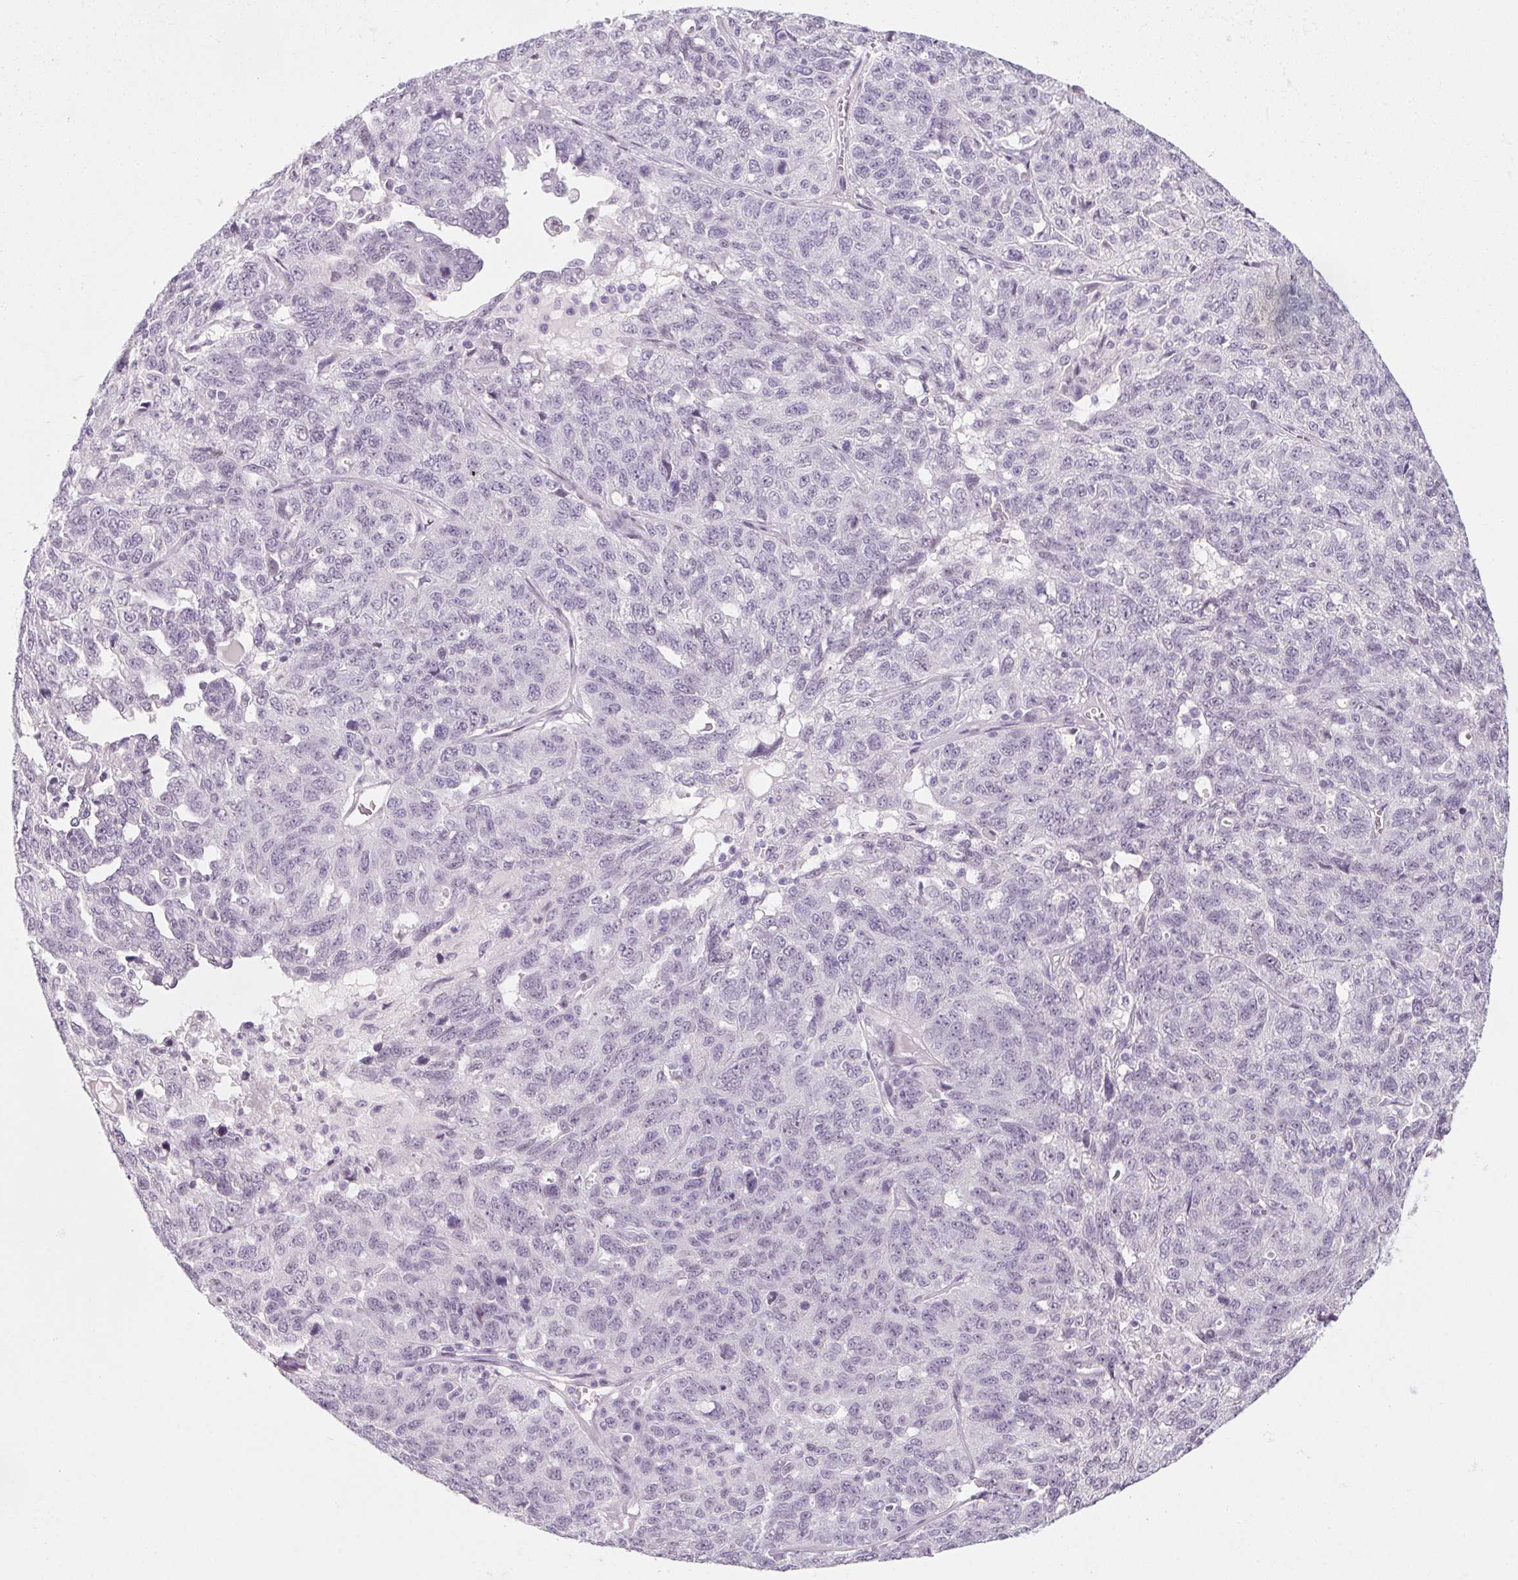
{"staining": {"intensity": "negative", "quantity": "none", "location": "none"}, "tissue": "ovarian cancer", "cell_type": "Tumor cells", "image_type": "cancer", "snomed": [{"axis": "morphology", "description": "Cystadenocarcinoma, serous, NOS"}, {"axis": "topography", "description": "Ovary"}], "caption": "The histopathology image reveals no staining of tumor cells in serous cystadenocarcinoma (ovarian). (DAB immunohistochemistry (IHC), high magnification).", "gene": "KCNQ2", "patient": {"sex": "female", "age": 71}}